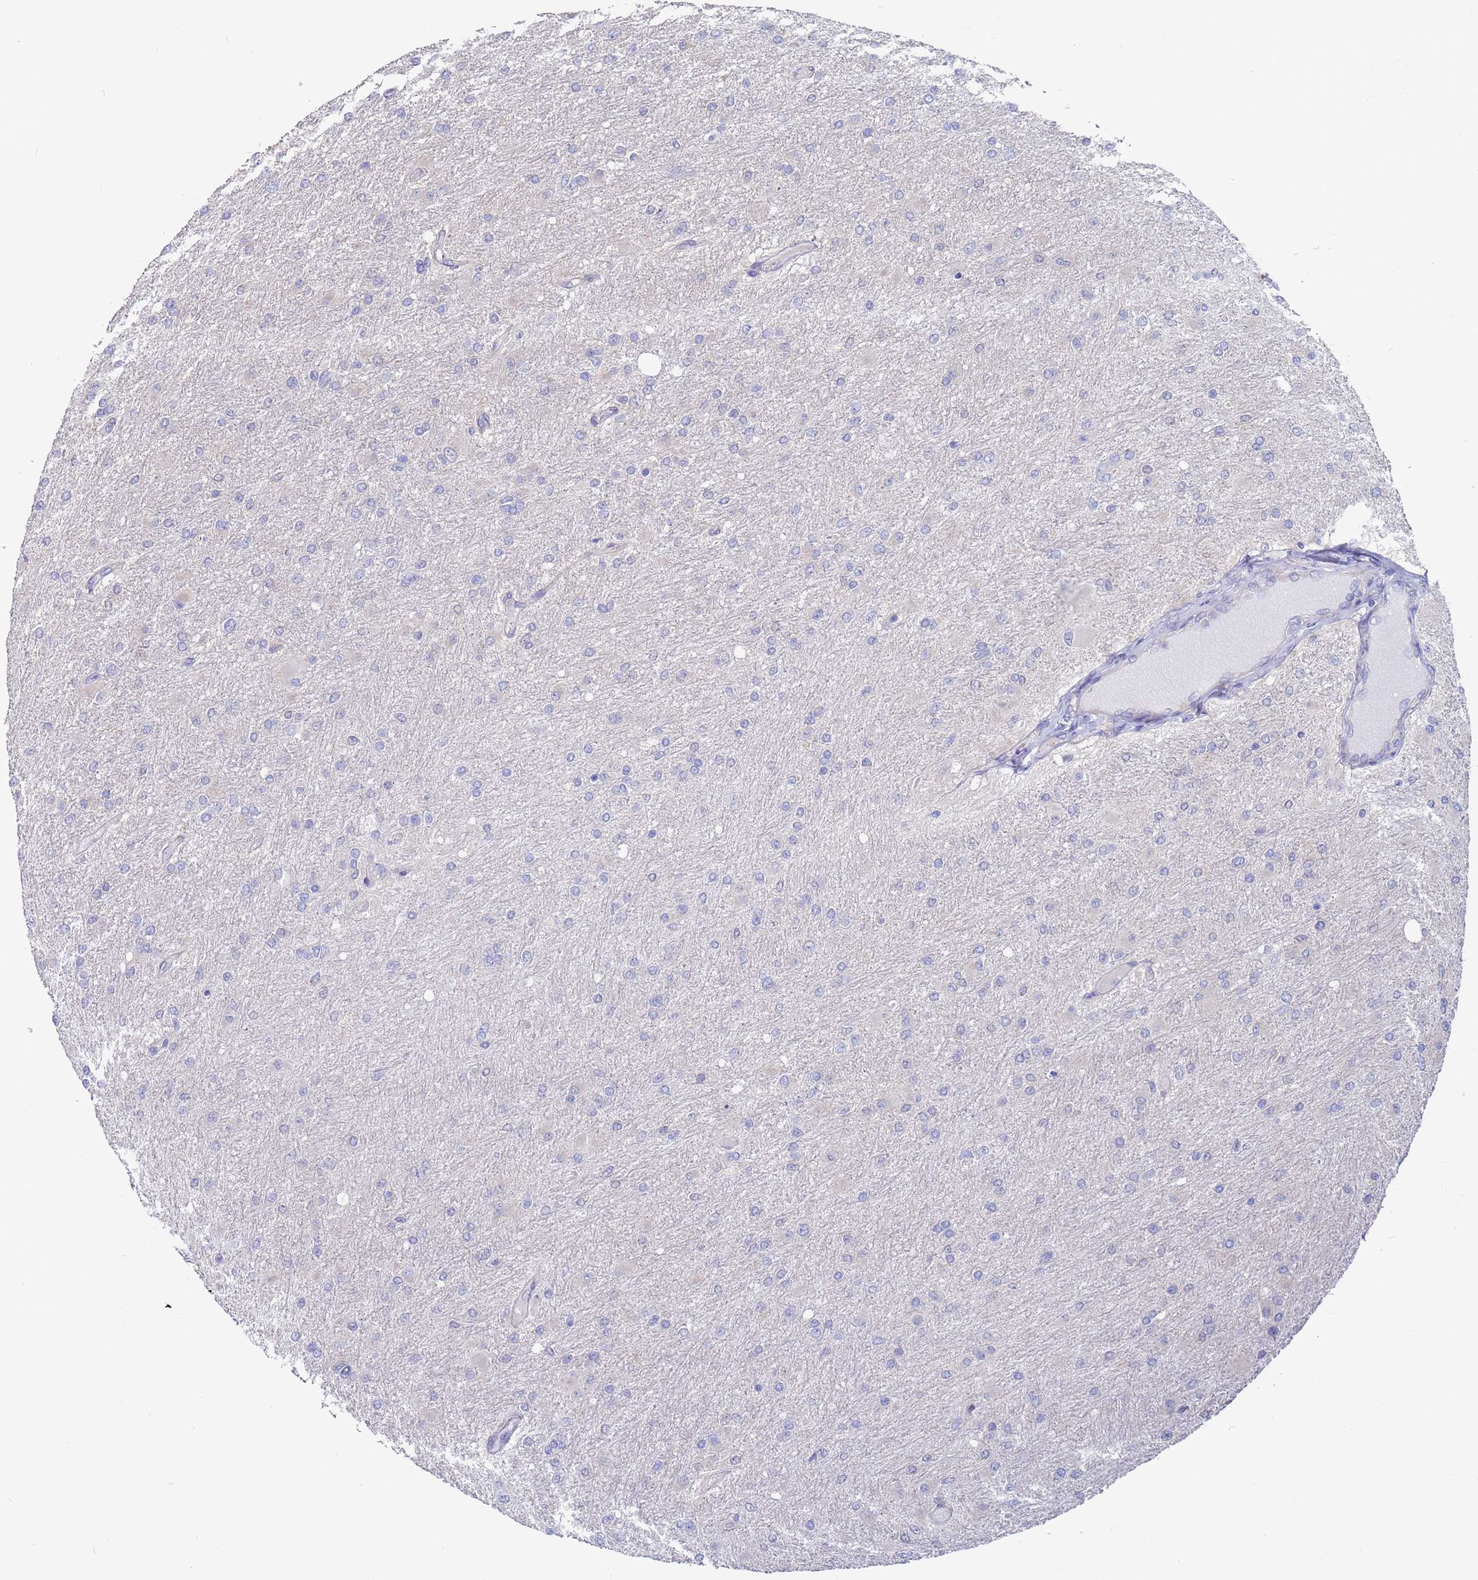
{"staining": {"intensity": "negative", "quantity": "none", "location": "none"}, "tissue": "glioma", "cell_type": "Tumor cells", "image_type": "cancer", "snomed": [{"axis": "morphology", "description": "Glioma, malignant, High grade"}, {"axis": "topography", "description": "Cerebral cortex"}], "caption": "A high-resolution photomicrograph shows immunohistochemistry staining of glioma, which reveals no significant expression in tumor cells.", "gene": "KRTCAP3", "patient": {"sex": "female", "age": 36}}